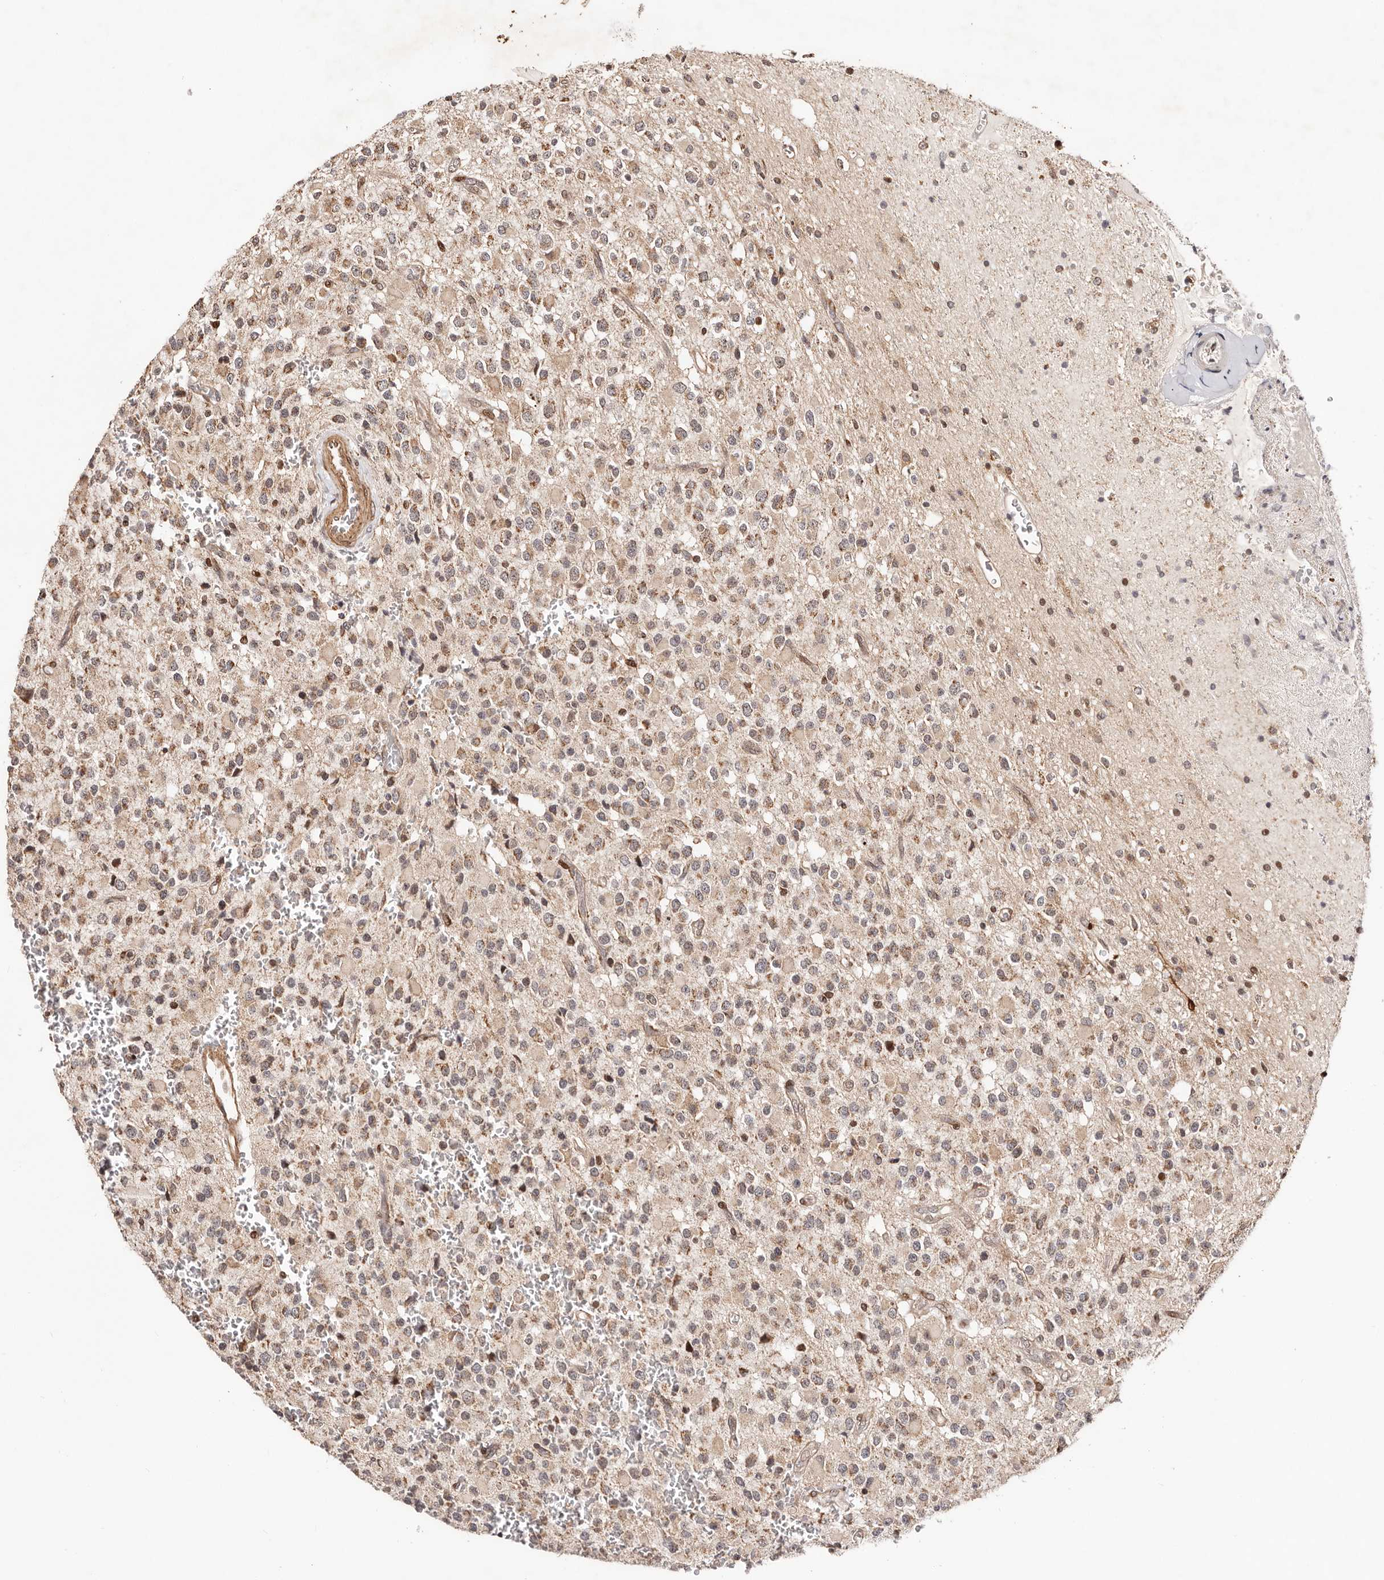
{"staining": {"intensity": "moderate", "quantity": ">75%", "location": "cytoplasmic/membranous"}, "tissue": "glioma", "cell_type": "Tumor cells", "image_type": "cancer", "snomed": [{"axis": "morphology", "description": "Glioma, malignant, High grade"}, {"axis": "topography", "description": "Brain"}], "caption": "Malignant high-grade glioma stained with immunohistochemistry shows moderate cytoplasmic/membranous expression in approximately >75% of tumor cells. (DAB (3,3'-diaminobenzidine) IHC, brown staining for protein, blue staining for nuclei).", "gene": "HIVEP3", "patient": {"sex": "male", "age": 34}}